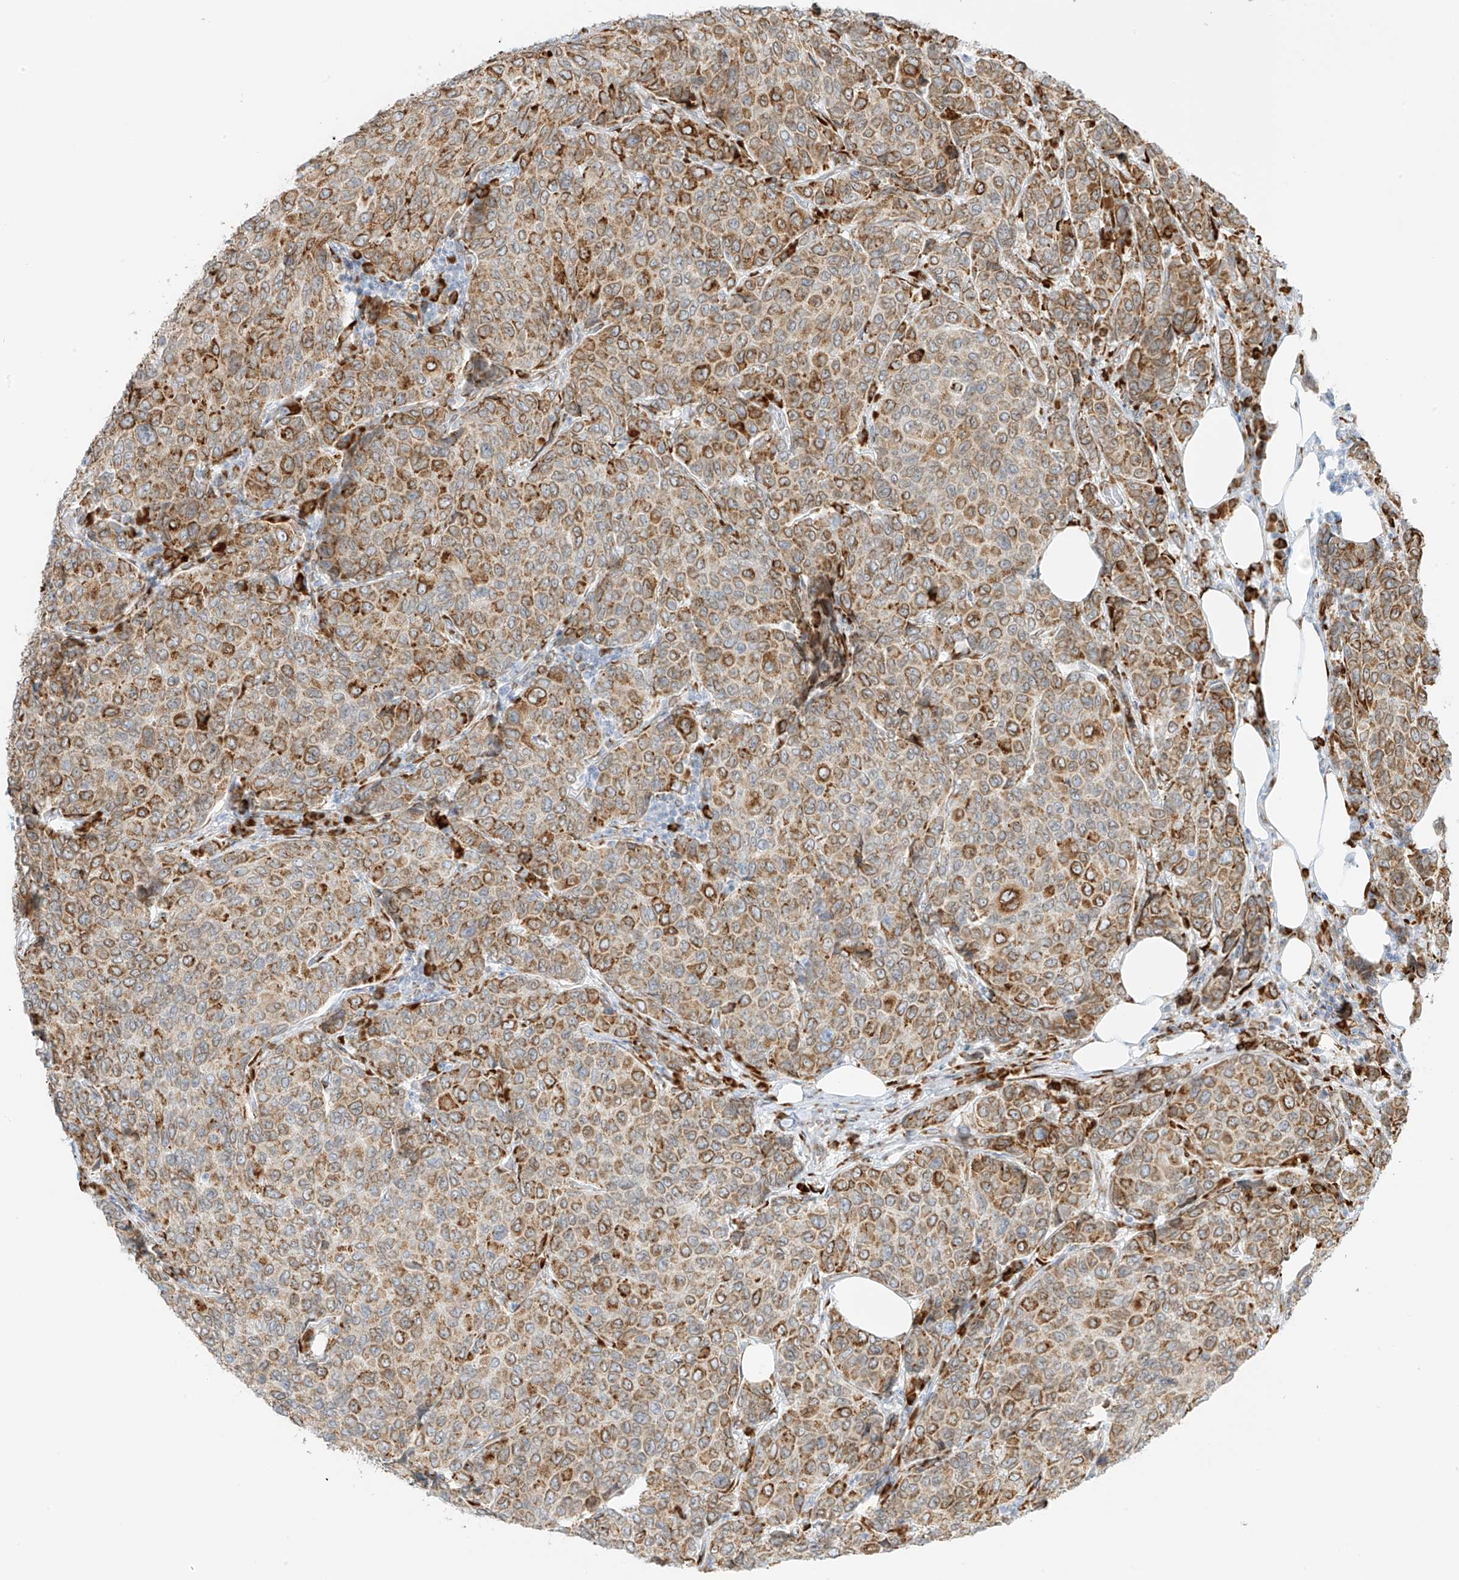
{"staining": {"intensity": "moderate", "quantity": ">75%", "location": "cytoplasmic/membranous"}, "tissue": "breast cancer", "cell_type": "Tumor cells", "image_type": "cancer", "snomed": [{"axis": "morphology", "description": "Duct carcinoma"}, {"axis": "topography", "description": "Breast"}], "caption": "This histopathology image exhibits breast cancer (invasive ductal carcinoma) stained with IHC to label a protein in brown. The cytoplasmic/membranous of tumor cells show moderate positivity for the protein. Nuclei are counter-stained blue.", "gene": "LRRC59", "patient": {"sex": "female", "age": 55}}